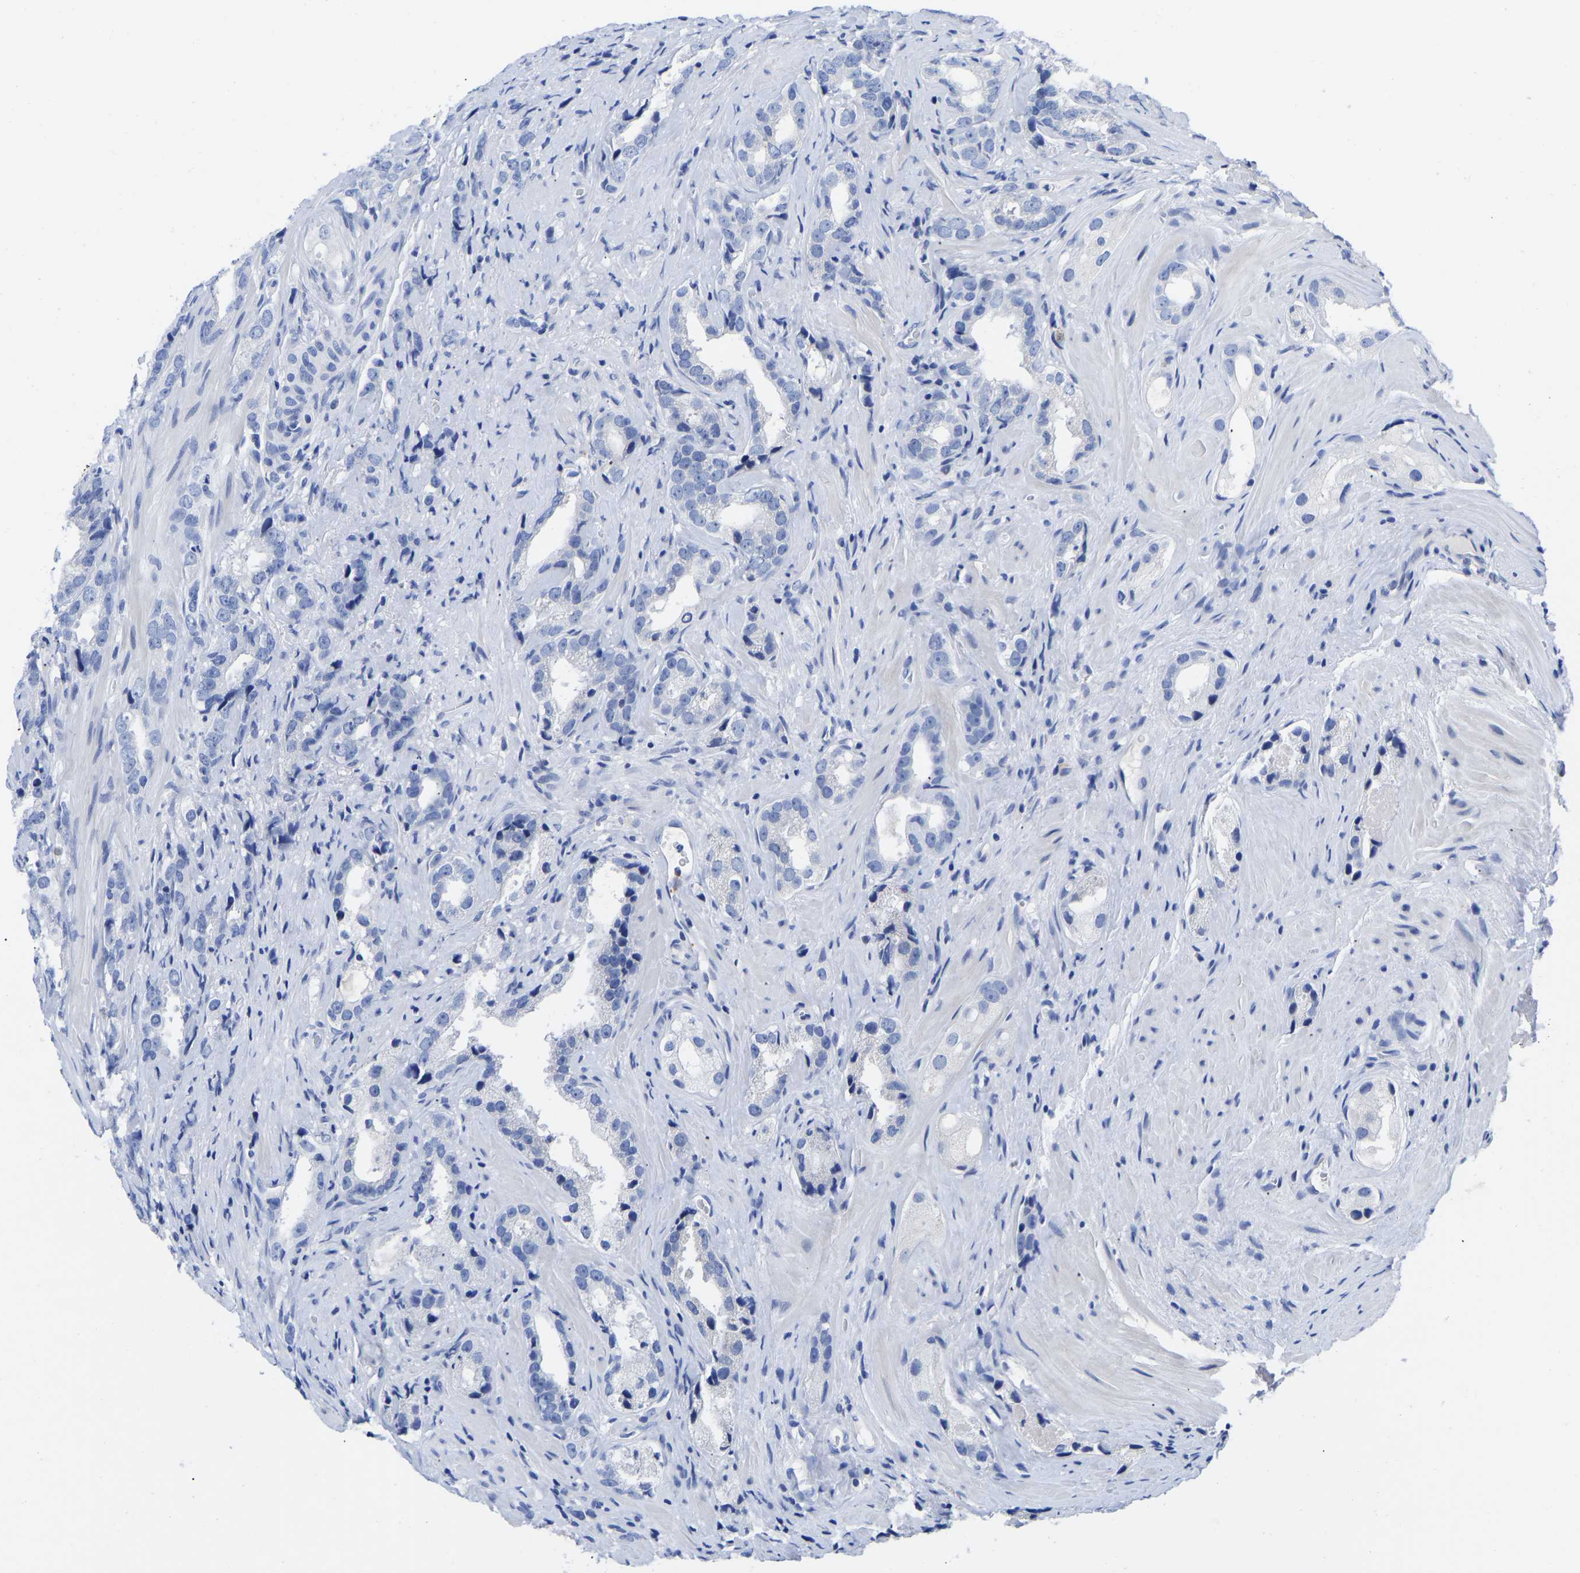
{"staining": {"intensity": "negative", "quantity": "none", "location": "none"}, "tissue": "prostate cancer", "cell_type": "Tumor cells", "image_type": "cancer", "snomed": [{"axis": "morphology", "description": "Adenocarcinoma, High grade"}, {"axis": "topography", "description": "Prostate"}], "caption": "High magnification brightfield microscopy of adenocarcinoma (high-grade) (prostate) stained with DAB (brown) and counterstained with hematoxylin (blue): tumor cells show no significant positivity.", "gene": "GPA33", "patient": {"sex": "male", "age": 63}}